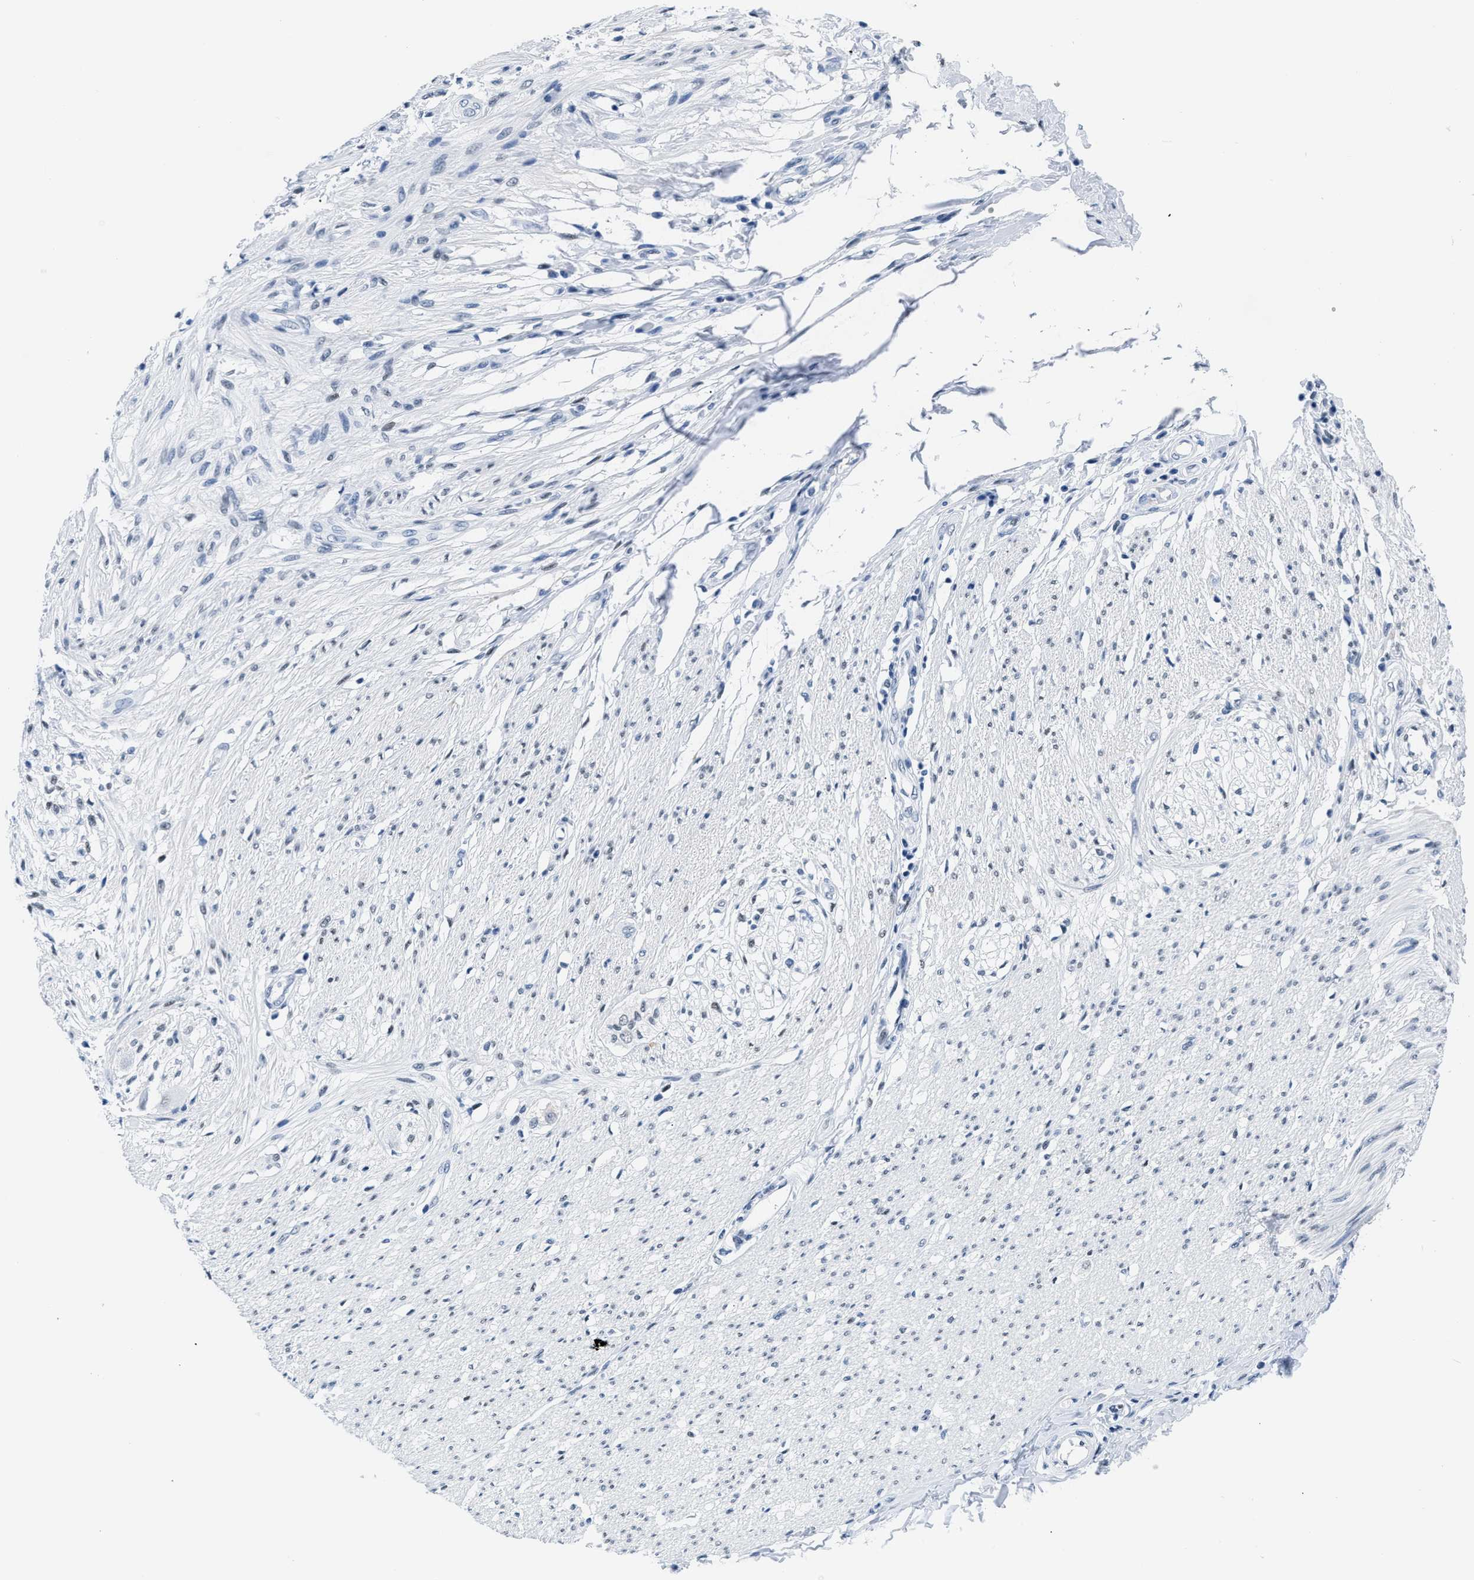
{"staining": {"intensity": "weak", "quantity": "25%-75%", "location": "nuclear"}, "tissue": "smooth muscle", "cell_type": "Smooth muscle cells", "image_type": "normal", "snomed": [{"axis": "morphology", "description": "Normal tissue, NOS"}, {"axis": "morphology", "description": "Adenocarcinoma, NOS"}, {"axis": "topography", "description": "Colon"}, {"axis": "topography", "description": "Peripheral nerve tissue"}], "caption": "Protein expression analysis of normal smooth muscle demonstrates weak nuclear positivity in approximately 25%-75% of smooth muscle cells. Immunohistochemistry (ihc) stains the protein of interest in brown and the nuclei are stained blue.", "gene": "CTBP1", "patient": {"sex": "male", "age": 14}}